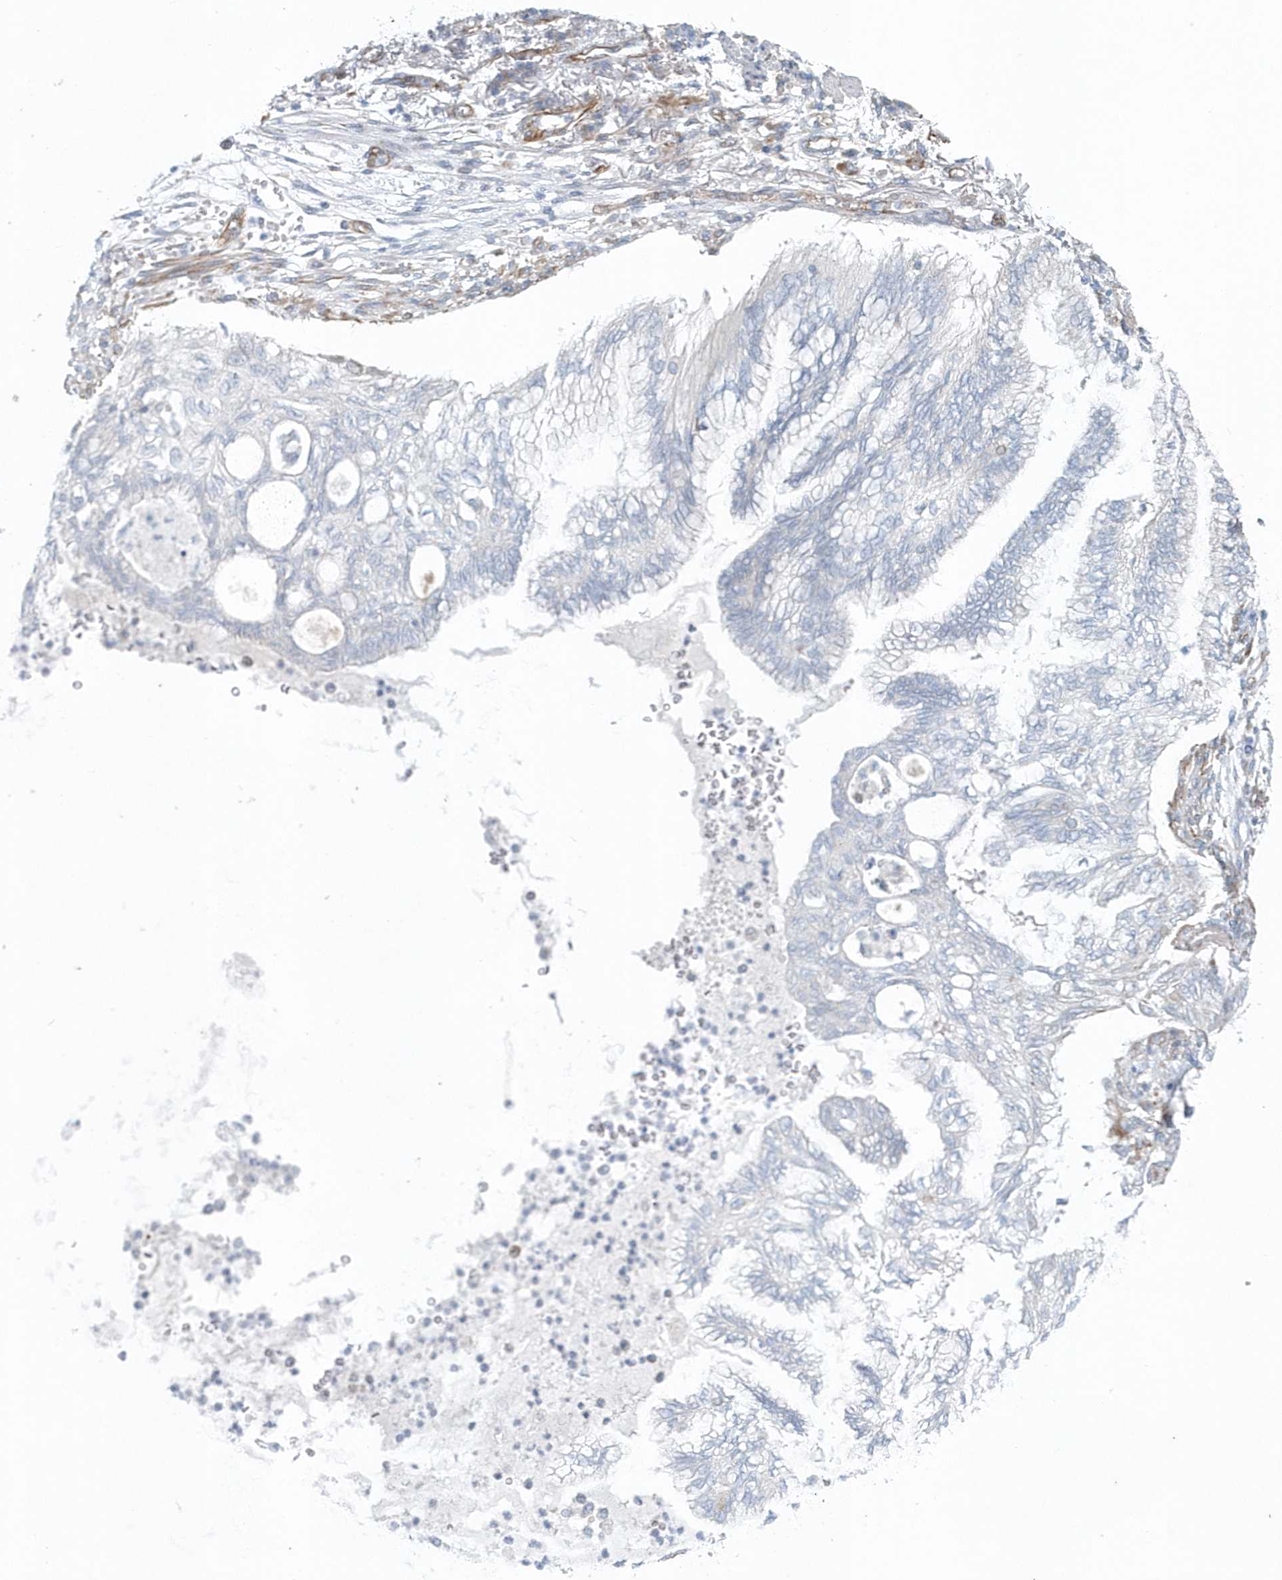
{"staining": {"intensity": "negative", "quantity": "none", "location": "none"}, "tissue": "lung cancer", "cell_type": "Tumor cells", "image_type": "cancer", "snomed": [{"axis": "morphology", "description": "Adenocarcinoma, NOS"}, {"axis": "topography", "description": "Lung"}], "caption": "Adenocarcinoma (lung) was stained to show a protein in brown. There is no significant expression in tumor cells. Nuclei are stained in blue.", "gene": "GPR152", "patient": {"sex": "female", "age": 70}}